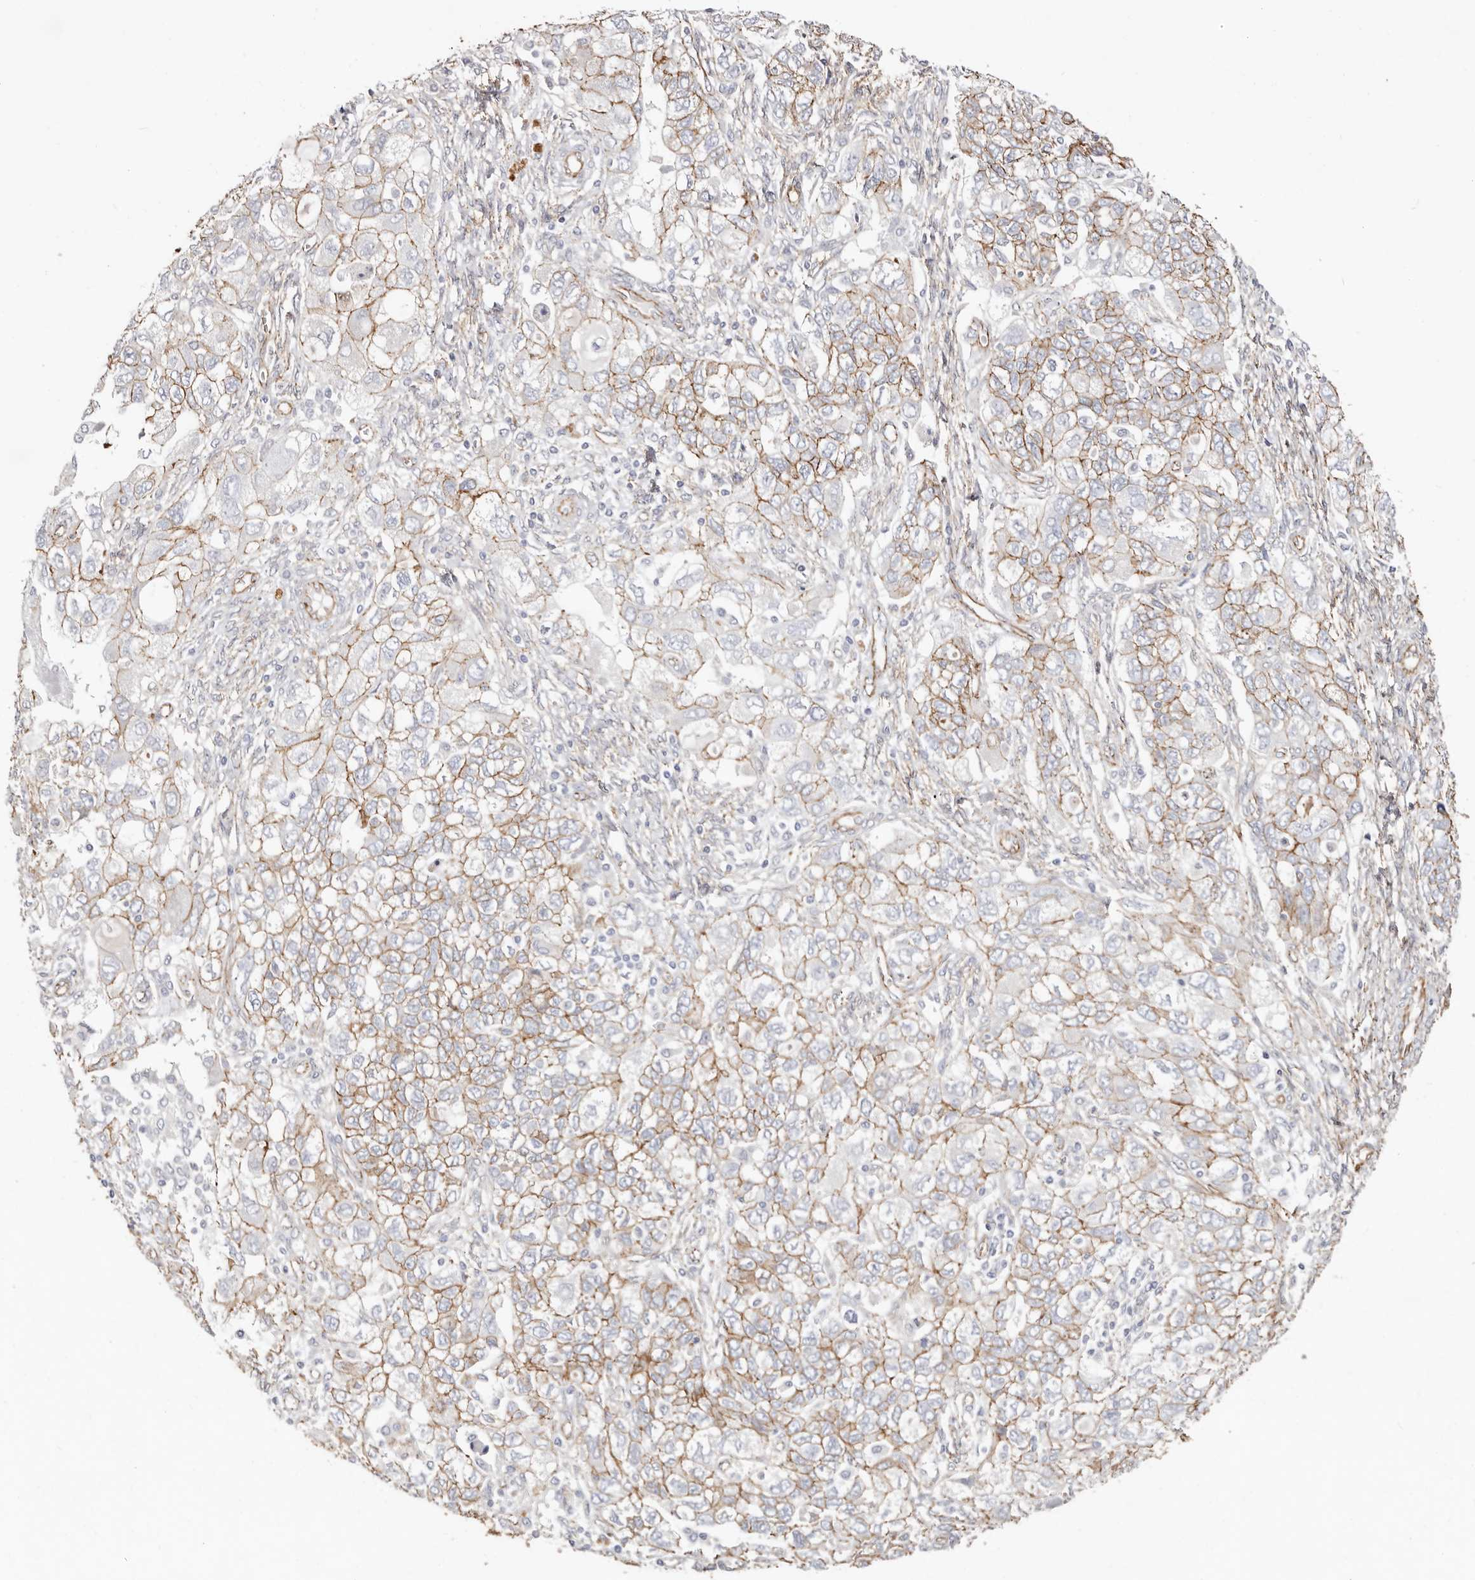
{"staining": {"intensity": "moderate", "quantity": ">75%", "location": "cytoplasmic/membranous"}, "tissue": "ovarian cancer", "cell_type": "Tumor cells", "image_type": "cancer", "snomed": [{"axis": "morphology", "description": "Carcinoma, NOS"}, {"axis": "morphology", "description": "Cystadenocarcinoma, serous, NOS"}, {"axis": "topography", "description": "Ovary"}], "caption": "Human serous cystadenocarcinoma (ovarian) stained for a protein (brown) displays moderate cytoplasmic/membranous positive expression in approximately >75% of tumor cells.", "gene": "CTNNB1", "patient": {"sex": "female", "age": 69}}